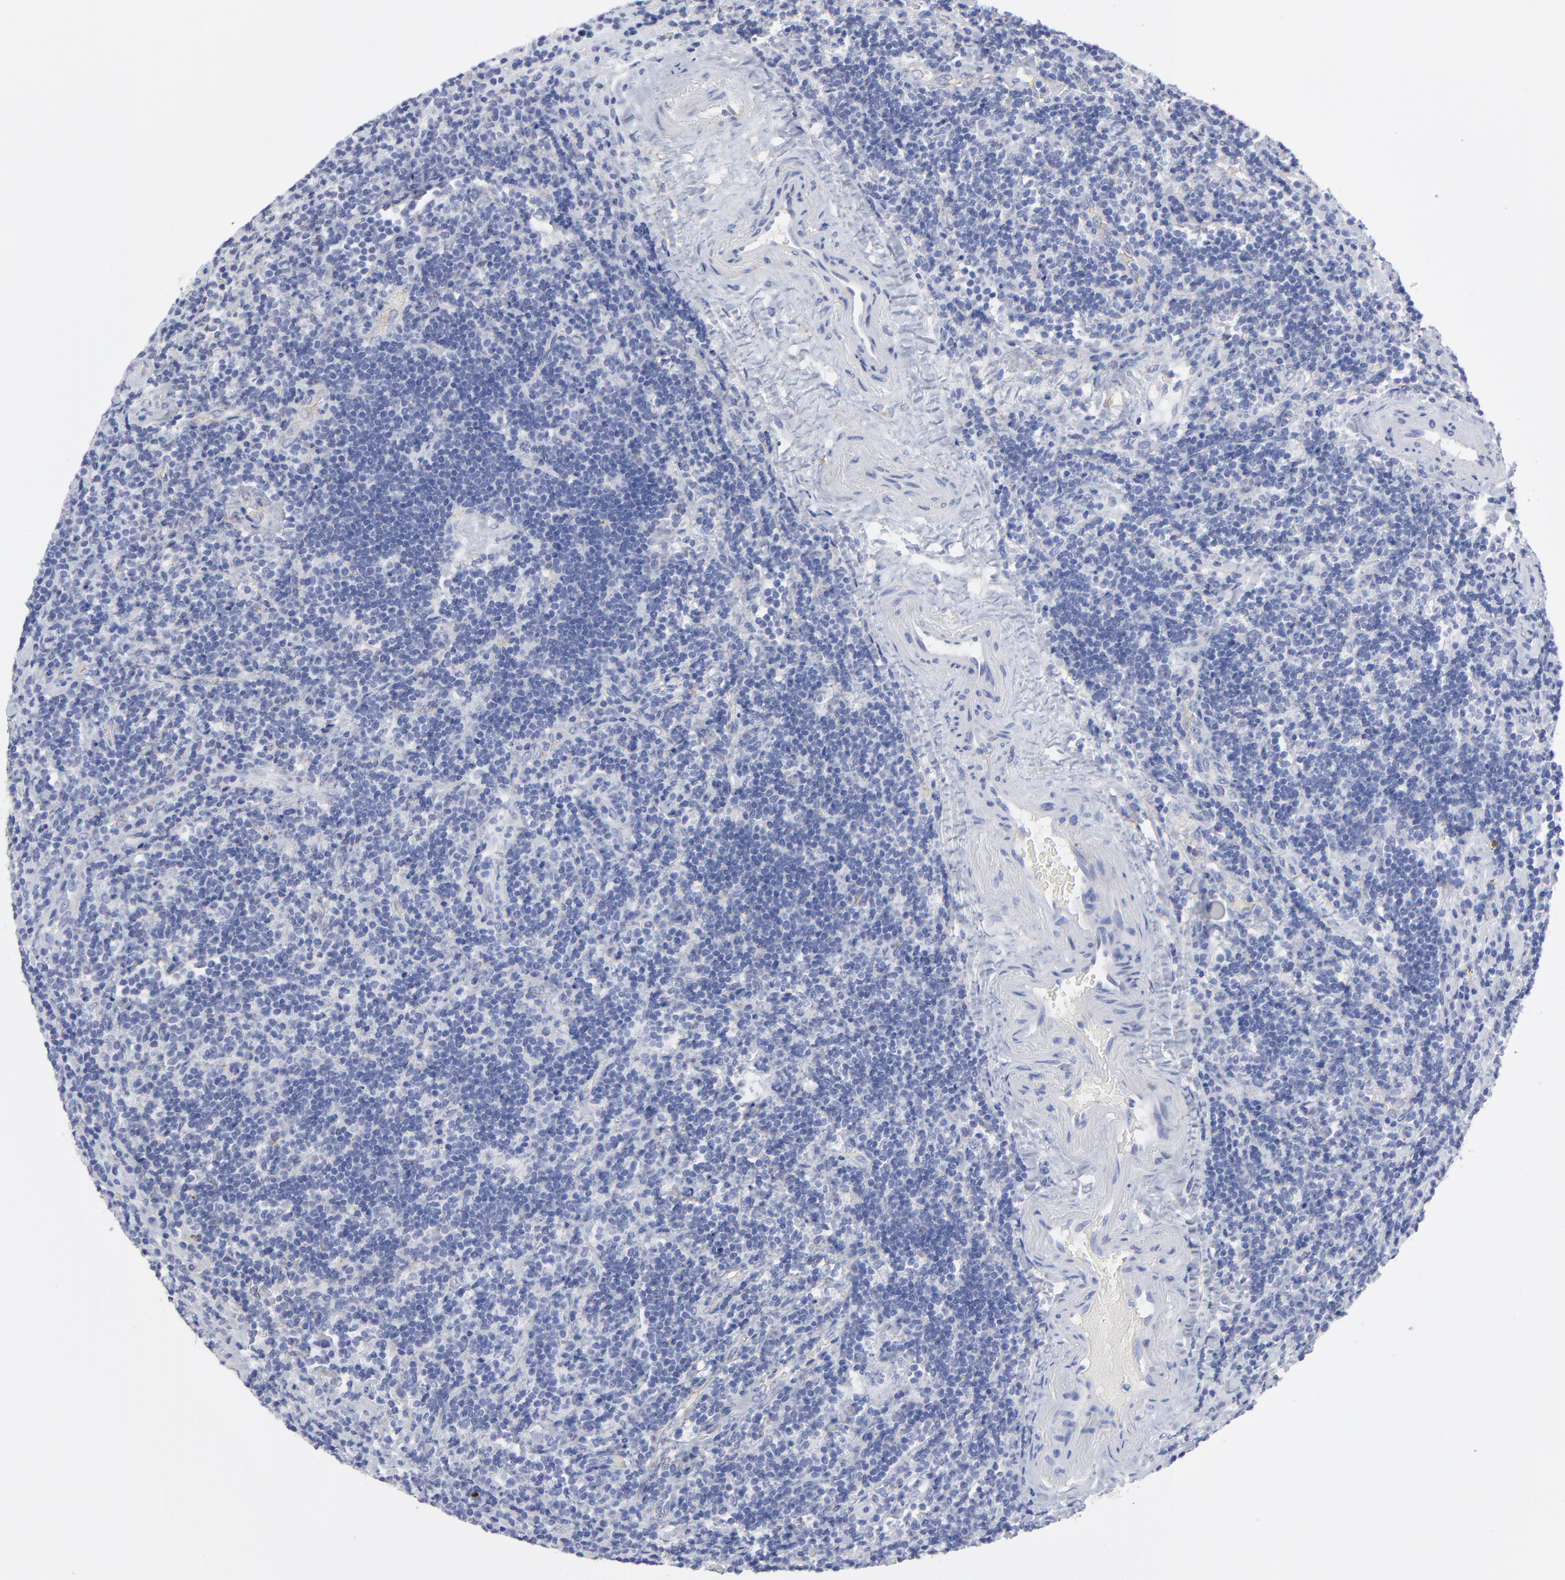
{"staining": {"intensity": "negative", "quantity": "none", "location": "none"}, "tissue": "lymphoma", "cell_type": "Tumor cells", "image_type": "cancer", "snomed": [{"axis": "morphology", "description": "Malignant lymphoma, non-Hodgkin's type, Low grade"}, {"axis": "topography", "description": "Lymph node"}], "caption": "Low-grade malignant lymphoma, non-Hodgkin's type was stained to show a protein in brown. There is no significant expression in tumor cells. (DAB (3,3'-diaminobenzidine) IHC, high magnification).", "gene": "CNTN3", "patient": {"sex": "male", "age": 70}}